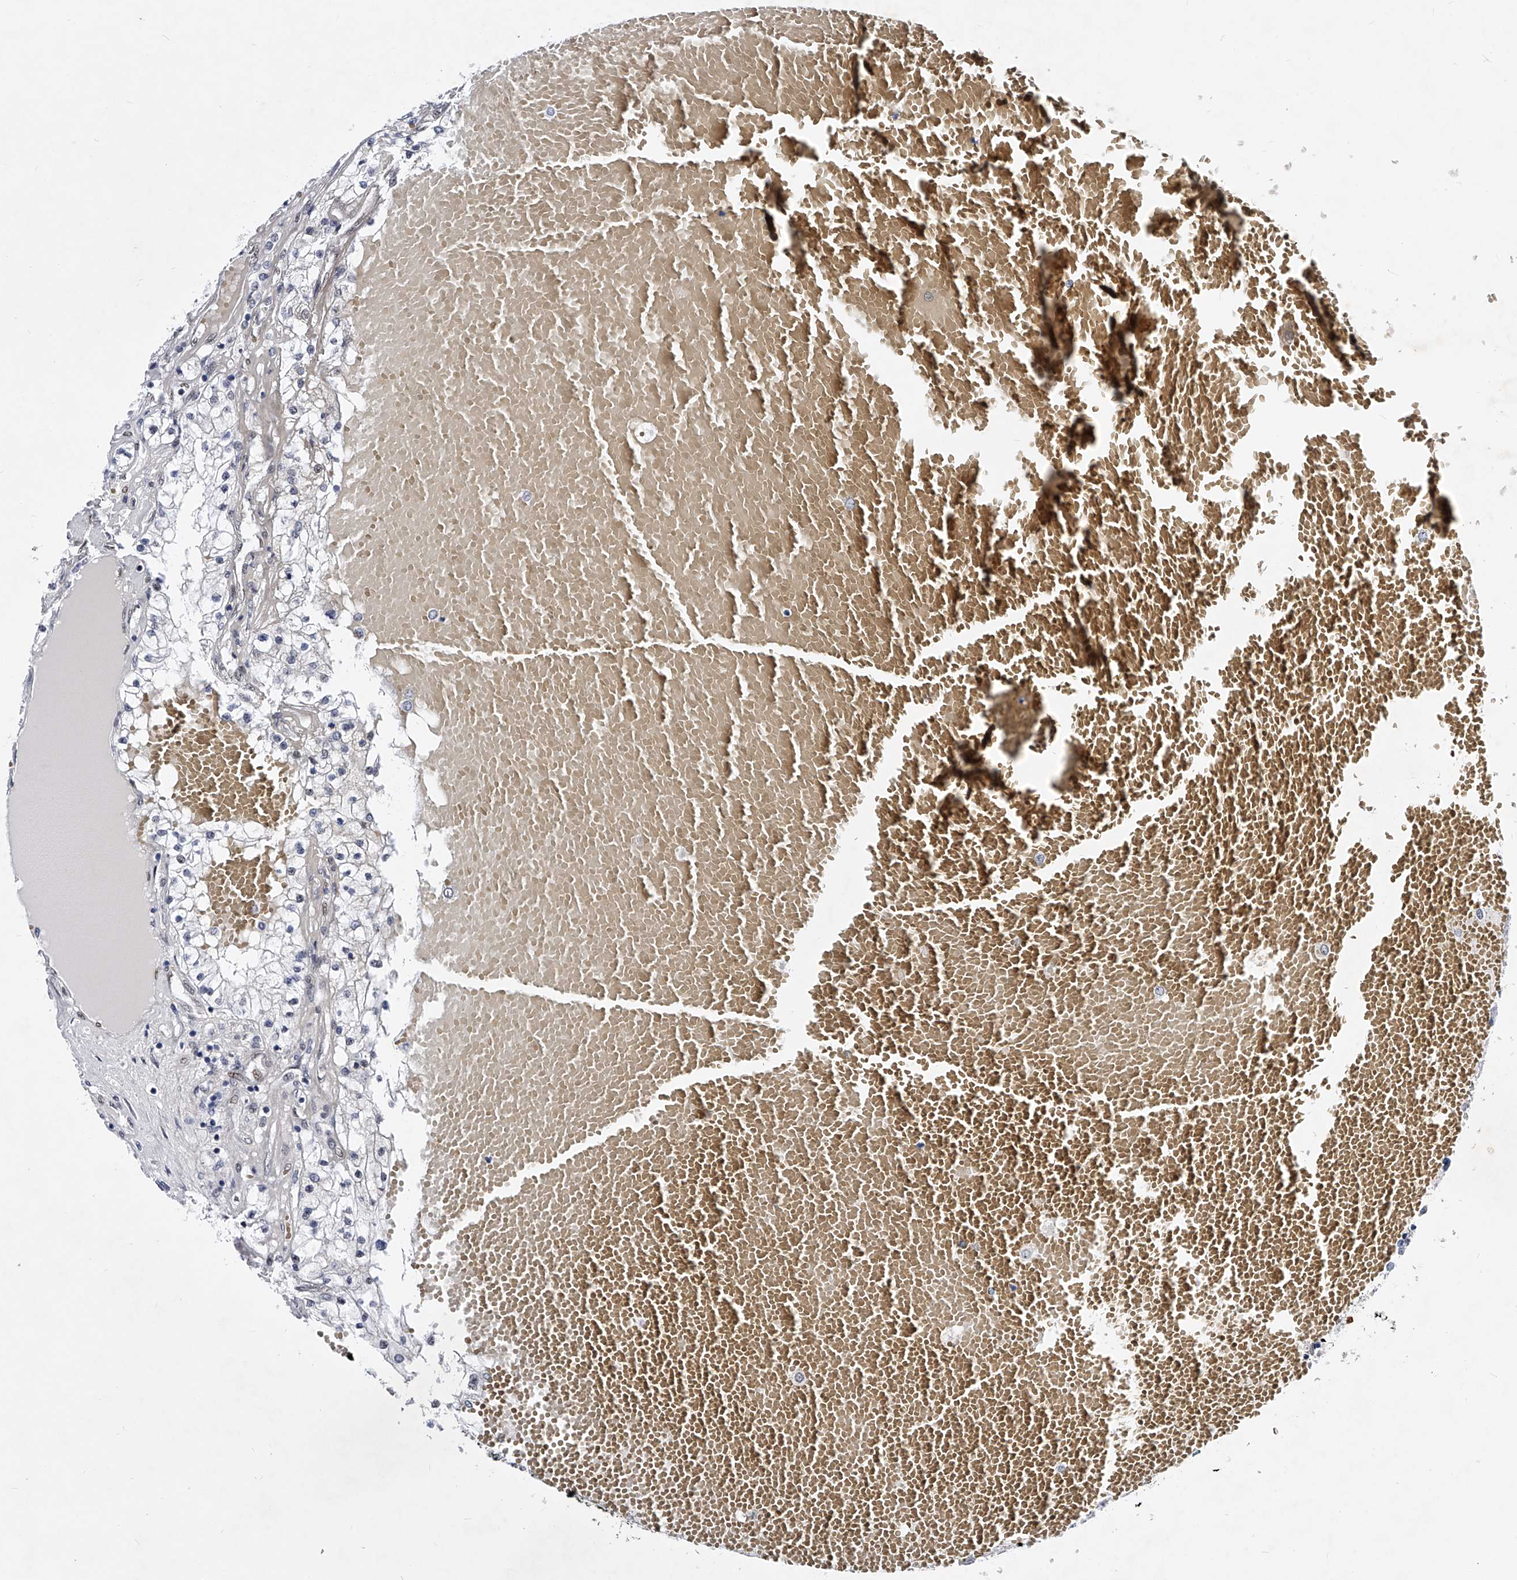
{"staining": {"intensity": "negative", "quantity": "none", "location": "none"}, "tissue": "renal cancer", "cell_type": "Tumor cells", "image_type": "cancer", "snomed": [{"axis": "morphology", "description": "Normal tissue, NOS"}, {"axis": "morphology", "description": "Adenocarcinoma, NOS"}, {"axis": "topography", "description": "Kidney"}], "caption": "Photomicrograph shows no protein positivity in tumor cells of adenocarcinoma (renal) tissue.", "gene": "TESK2", "patient": {"sex": "male", "age": 68}}